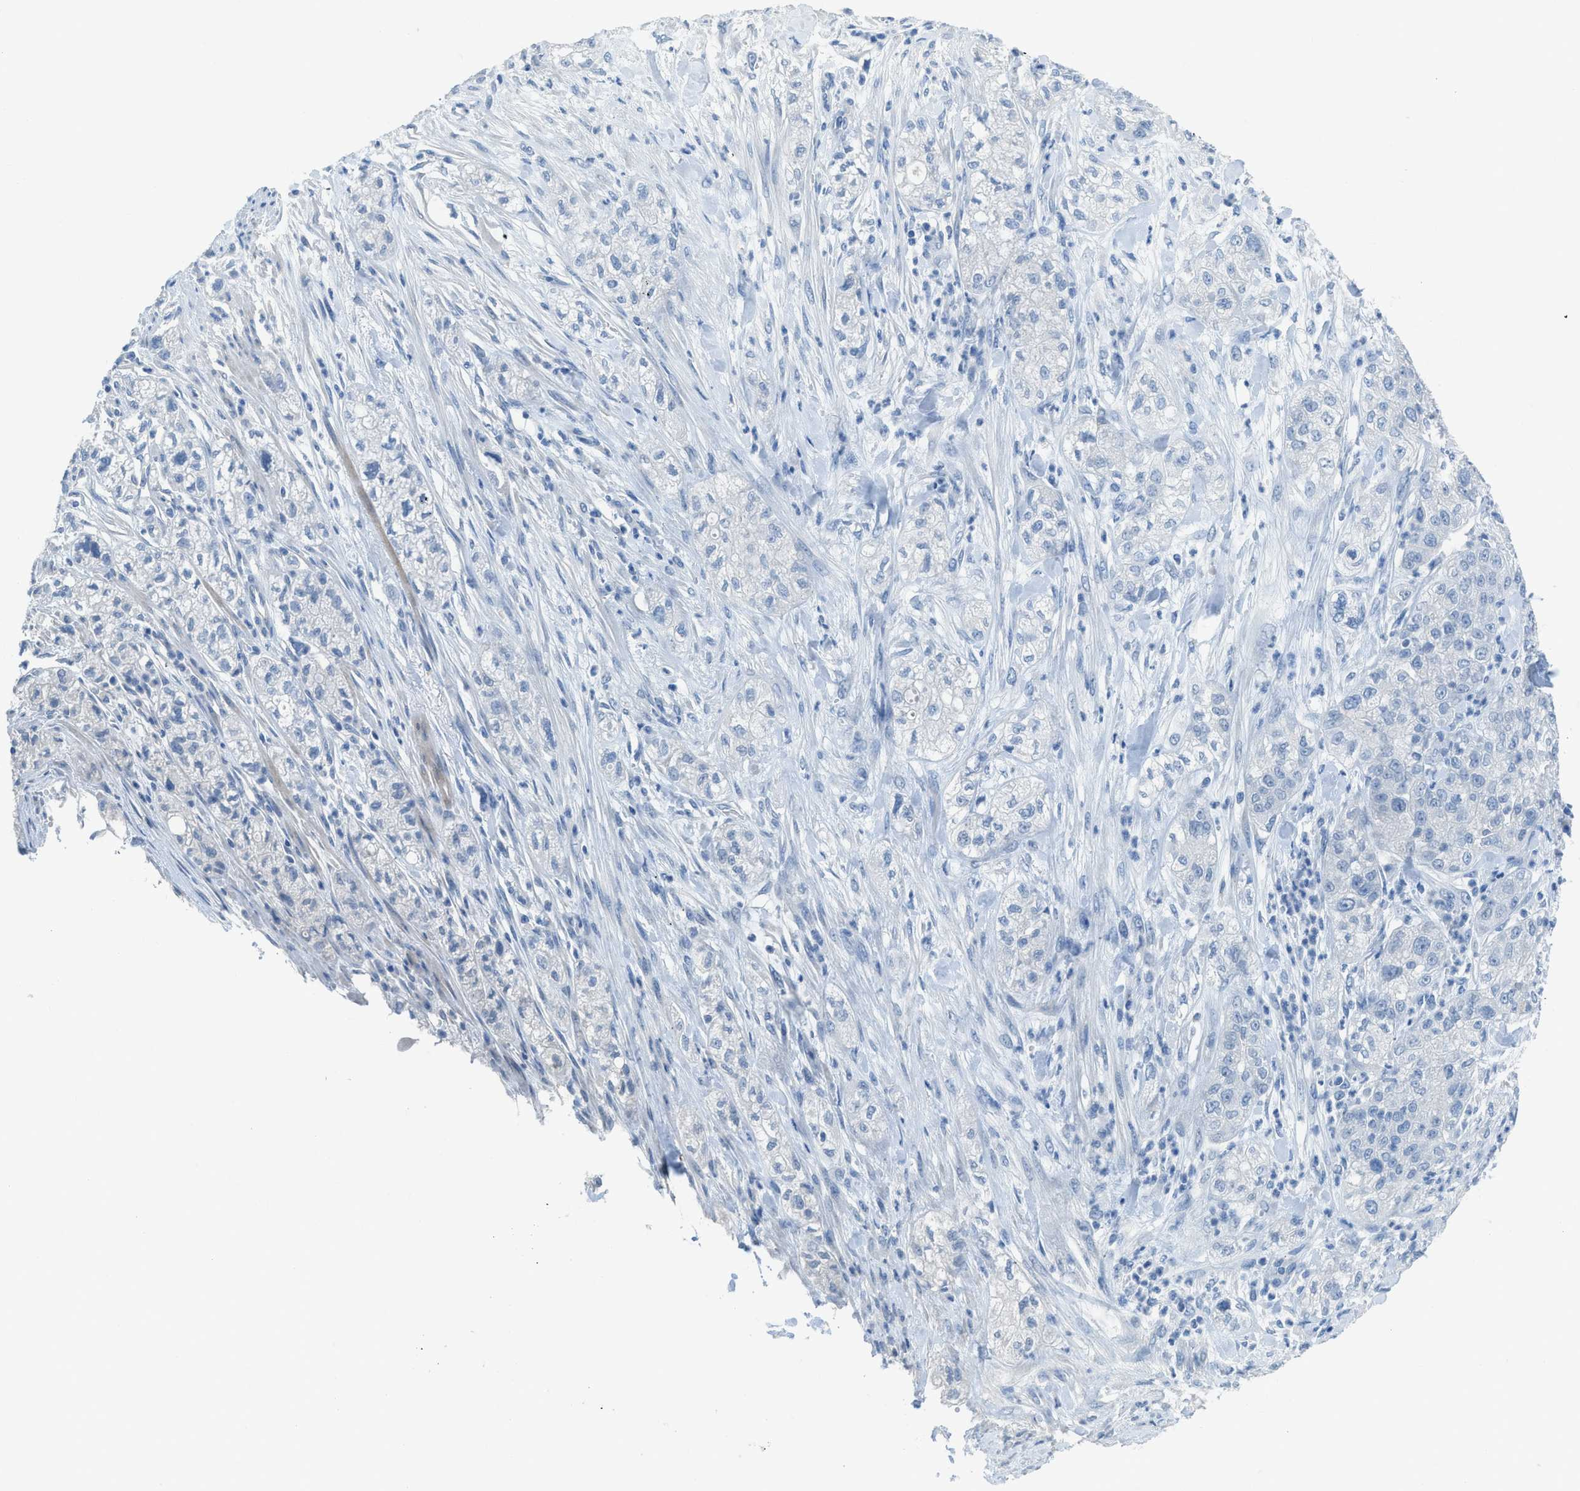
{"staining": {"intensity": "negative", "quantity": "none", "location": "none"}, "tissue": "pancreatic cancer", "cell_type": "Tumor cells", "image_type": "cancer", "snomed": [{"axis": "morphology", "description": "Adenocarcinoma, NOS"}, {"axis": "topography", "description": "Pancreas"}], "caption": "Image shows no significant protein positivity in tumor cells of pancreatic cancer (adenocarcinoma).", "gene": "ACAN", "patient": {"sex": "female", "age": 78}}